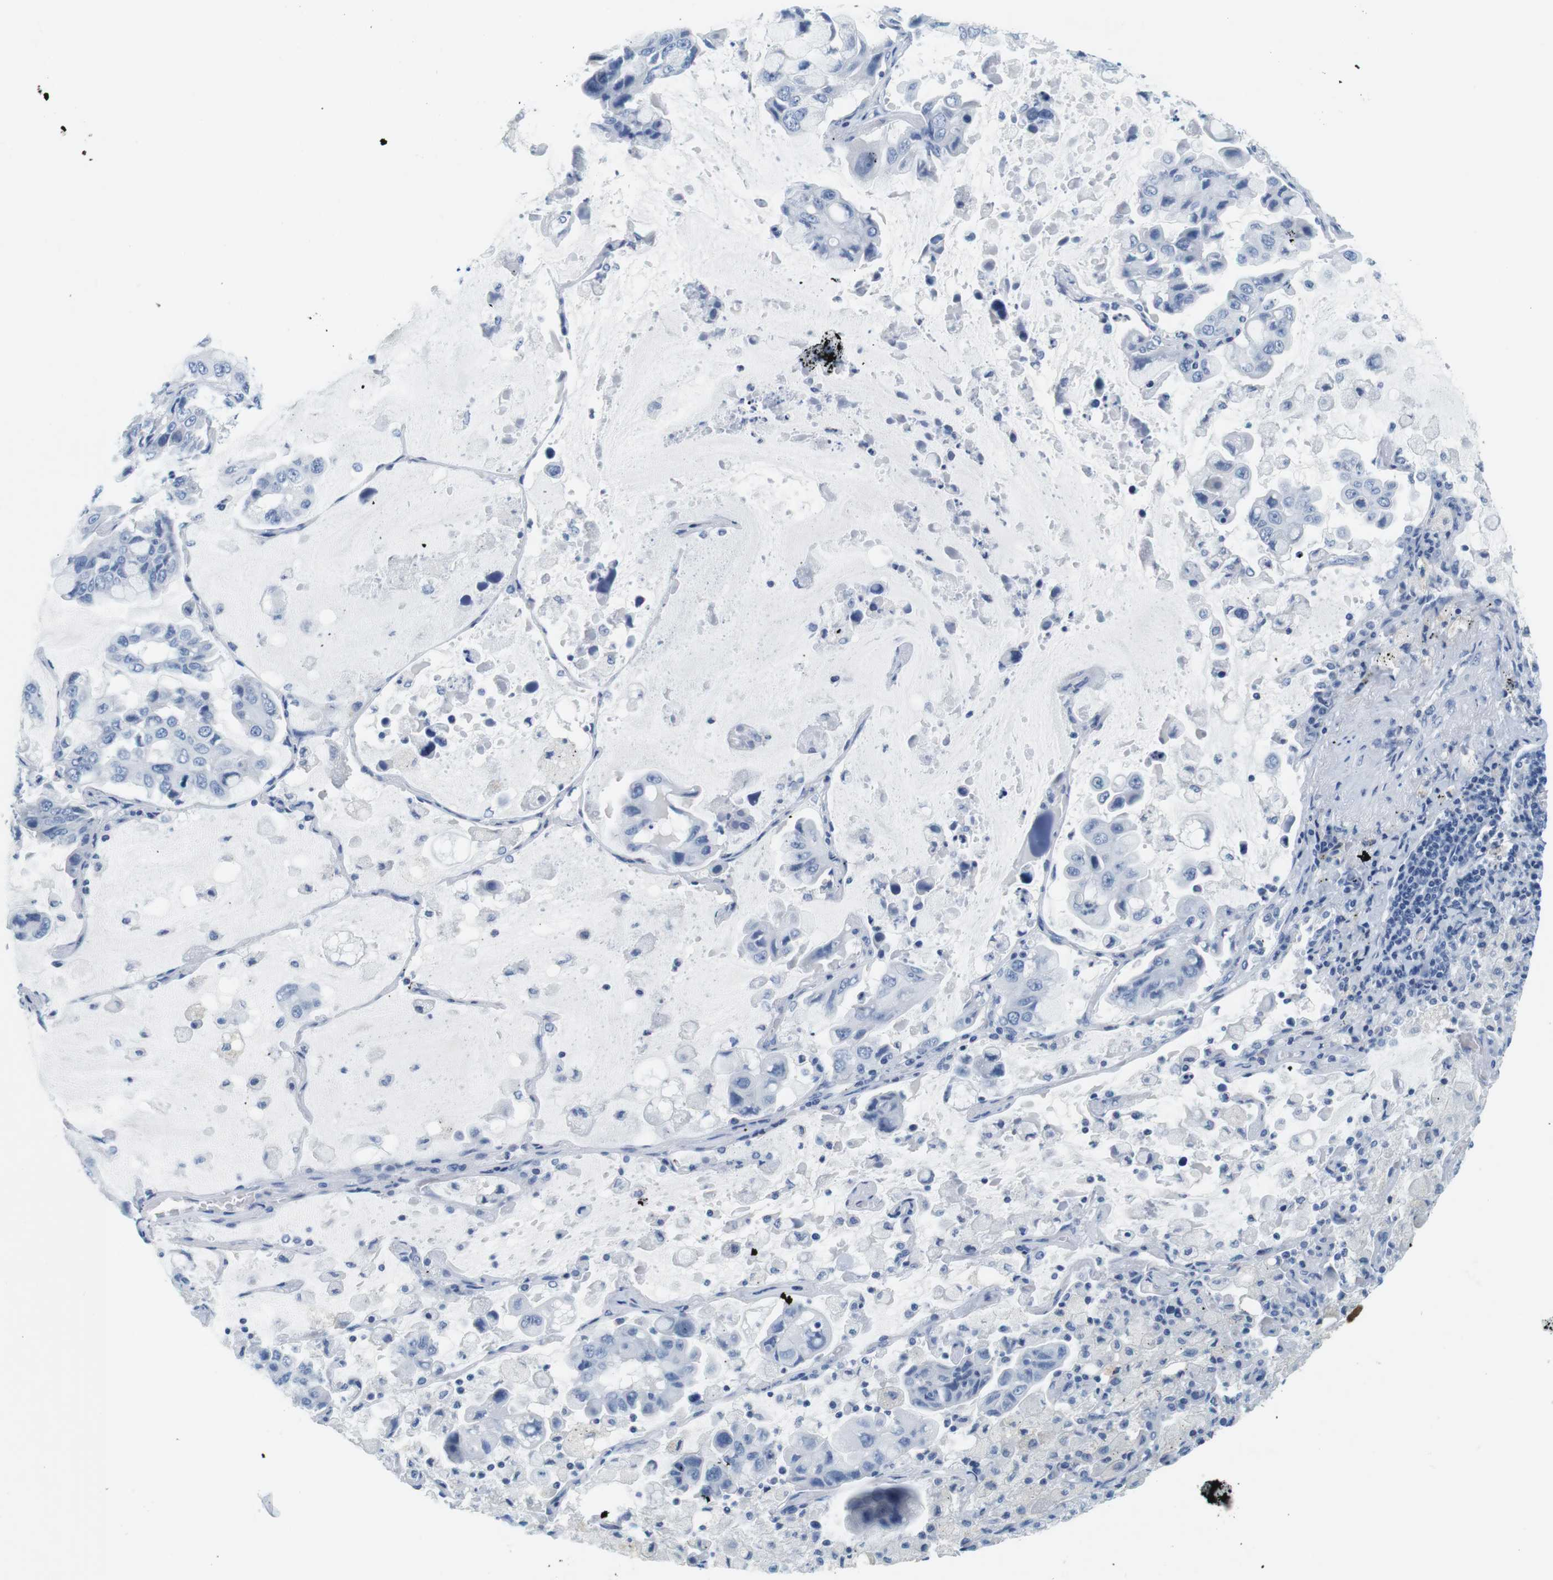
{"staining": {"intensity": "negative", "quantity": "none", "location": "none"}, "tissue": "lung cancer", "cell_type": "Tumor cells", "image_type": "cancer", "snomed": [{"axis": "morphology", "description": "Adenocarcinoma, NOS"}, {"axis": "topography", "description": "Lung"}], "caption": "Human adenocarcinoma (lung) stained for a protein using immunohistochemistry reveals no expression in tumor cells.", "gene": "CYP2C9", "patient": {"sex": "male", "age": 64}}